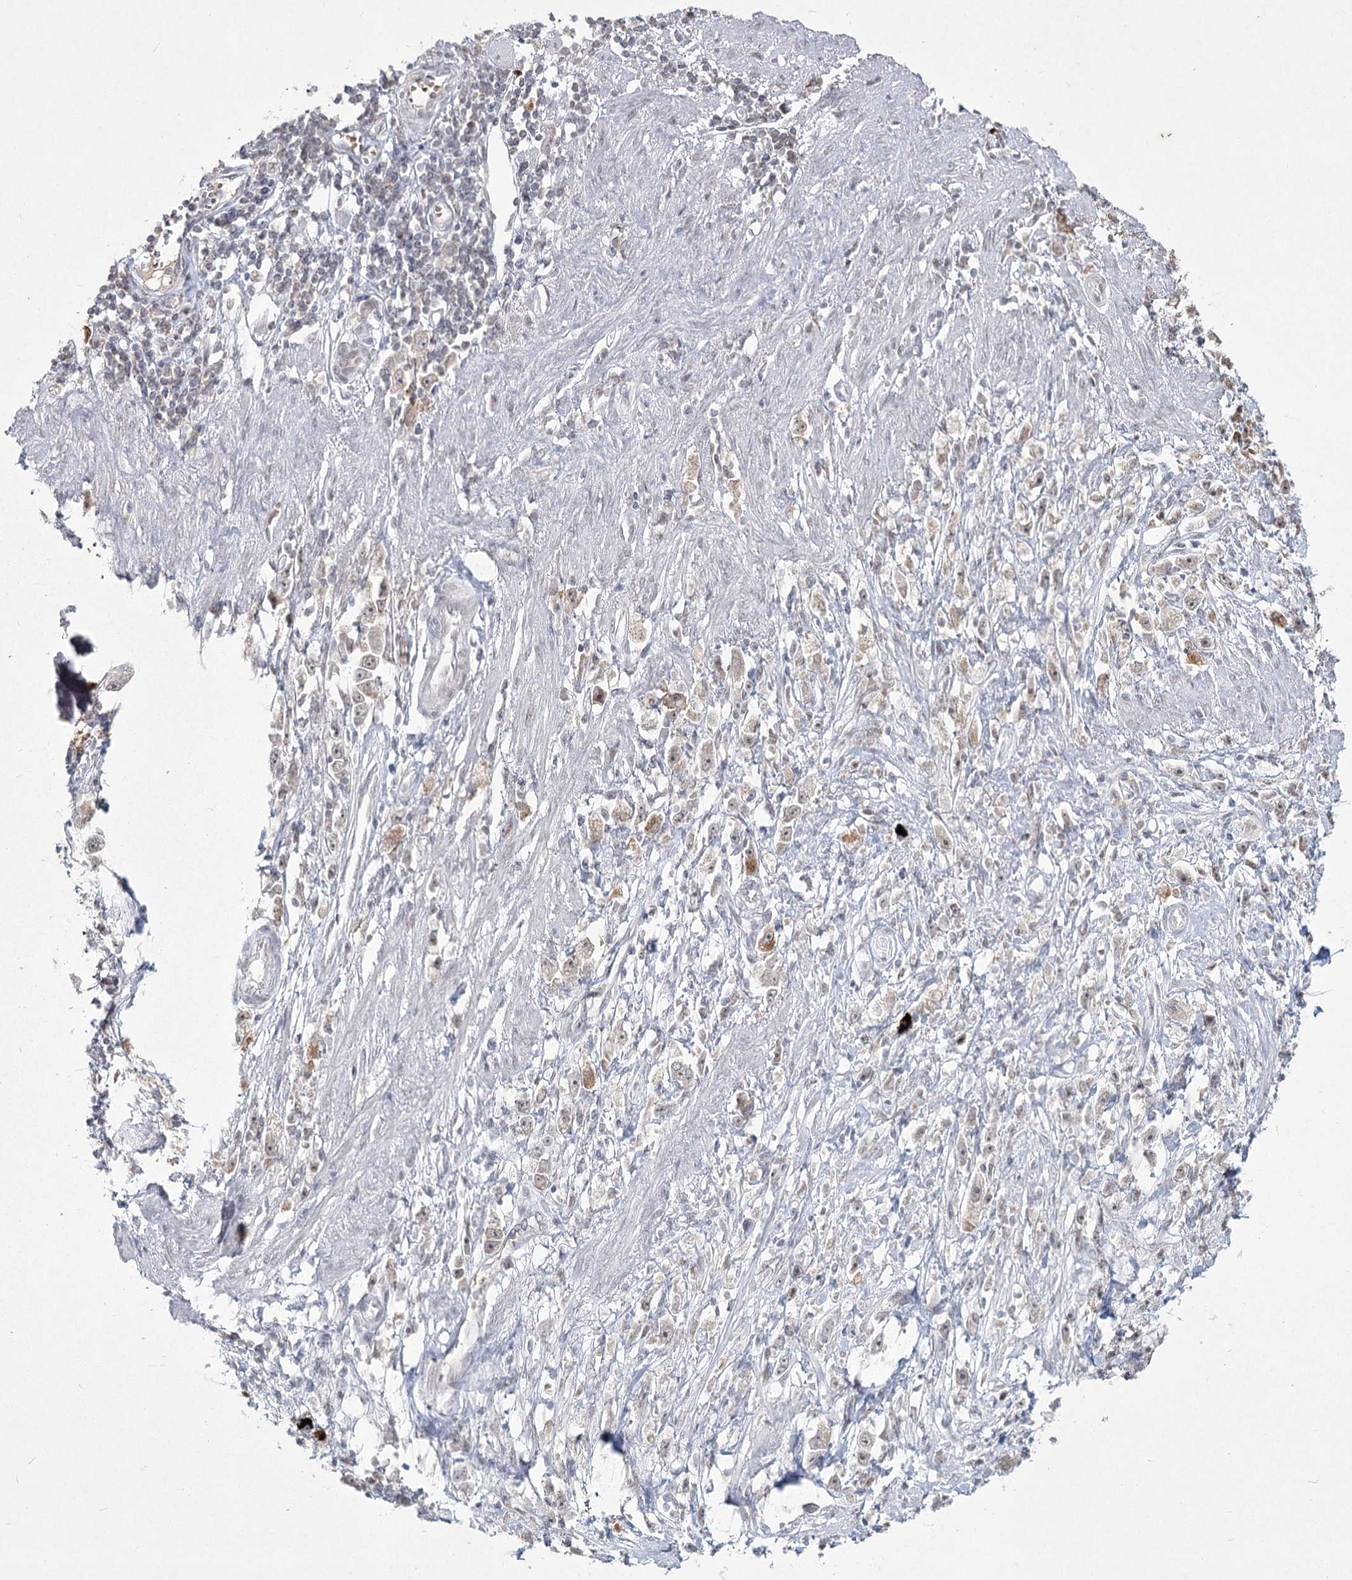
{"staining": {"intensity": "moderate", "quantity": "<25%", "location": "cytoplasmic/membranous"}, "tissue": "stomach cancer", "cell_type": "Tumor cells", "image_type": "cancer", "snomed": [{"axis": "morphology", "description": "Adenocarcinoma, NOS"}, {"axis": "topography", "description": "Stomach"}], "caption": "Immunohistochemistry (IHC) (DAB (3,3'-diaminobenzidine)) staining of adenocarcinoma (stomach) demonstrates moderate cytoplasmic/membranous protein expression in about <25% of tumor cells.", "gene": "LY6G5C", "patient": {"sex": "female", "age": 59}}